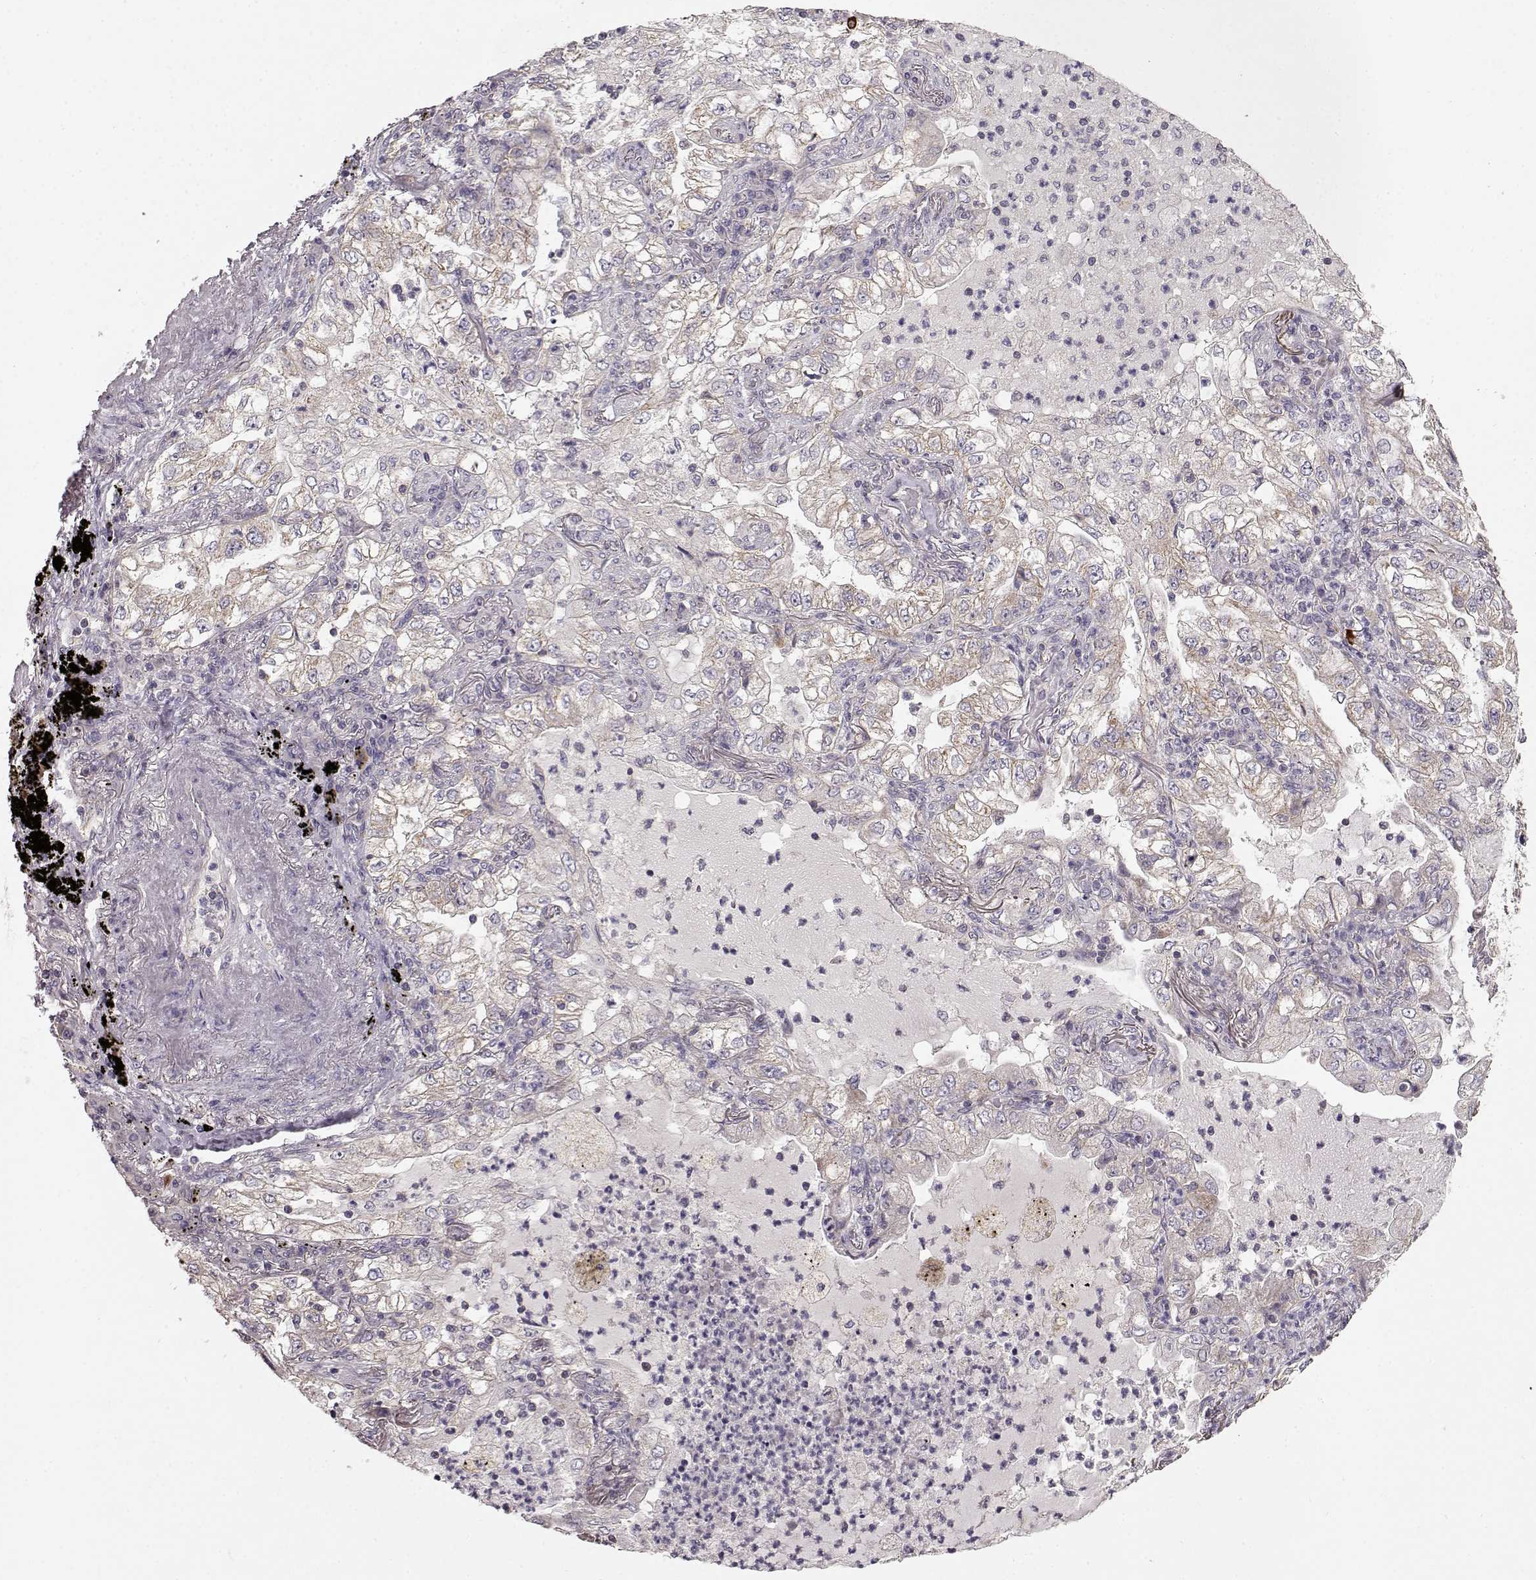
{"staining": {"intensity": "weak", "quantity": "25%-75%", "location": "cytoplasmic/membranous"}, "tissue": "lung cancer", "cell_type": "Tumor cells", "image_type": "cancer", "snomed": [{"axis": "morphology", "description": "Adenocarcinoma, NOS"}, {"axis": "topography", "description": "Lung"}], "caption": "Immunohistochemical staining of lung cancer (adenocarcinoma) demonstrates low levels of weak cytoplasmic/membranous protein staining in about 25%-75% of tumor cells.", "gene": "ERBB3", "patient": {"sex": "female", "age": 73}}